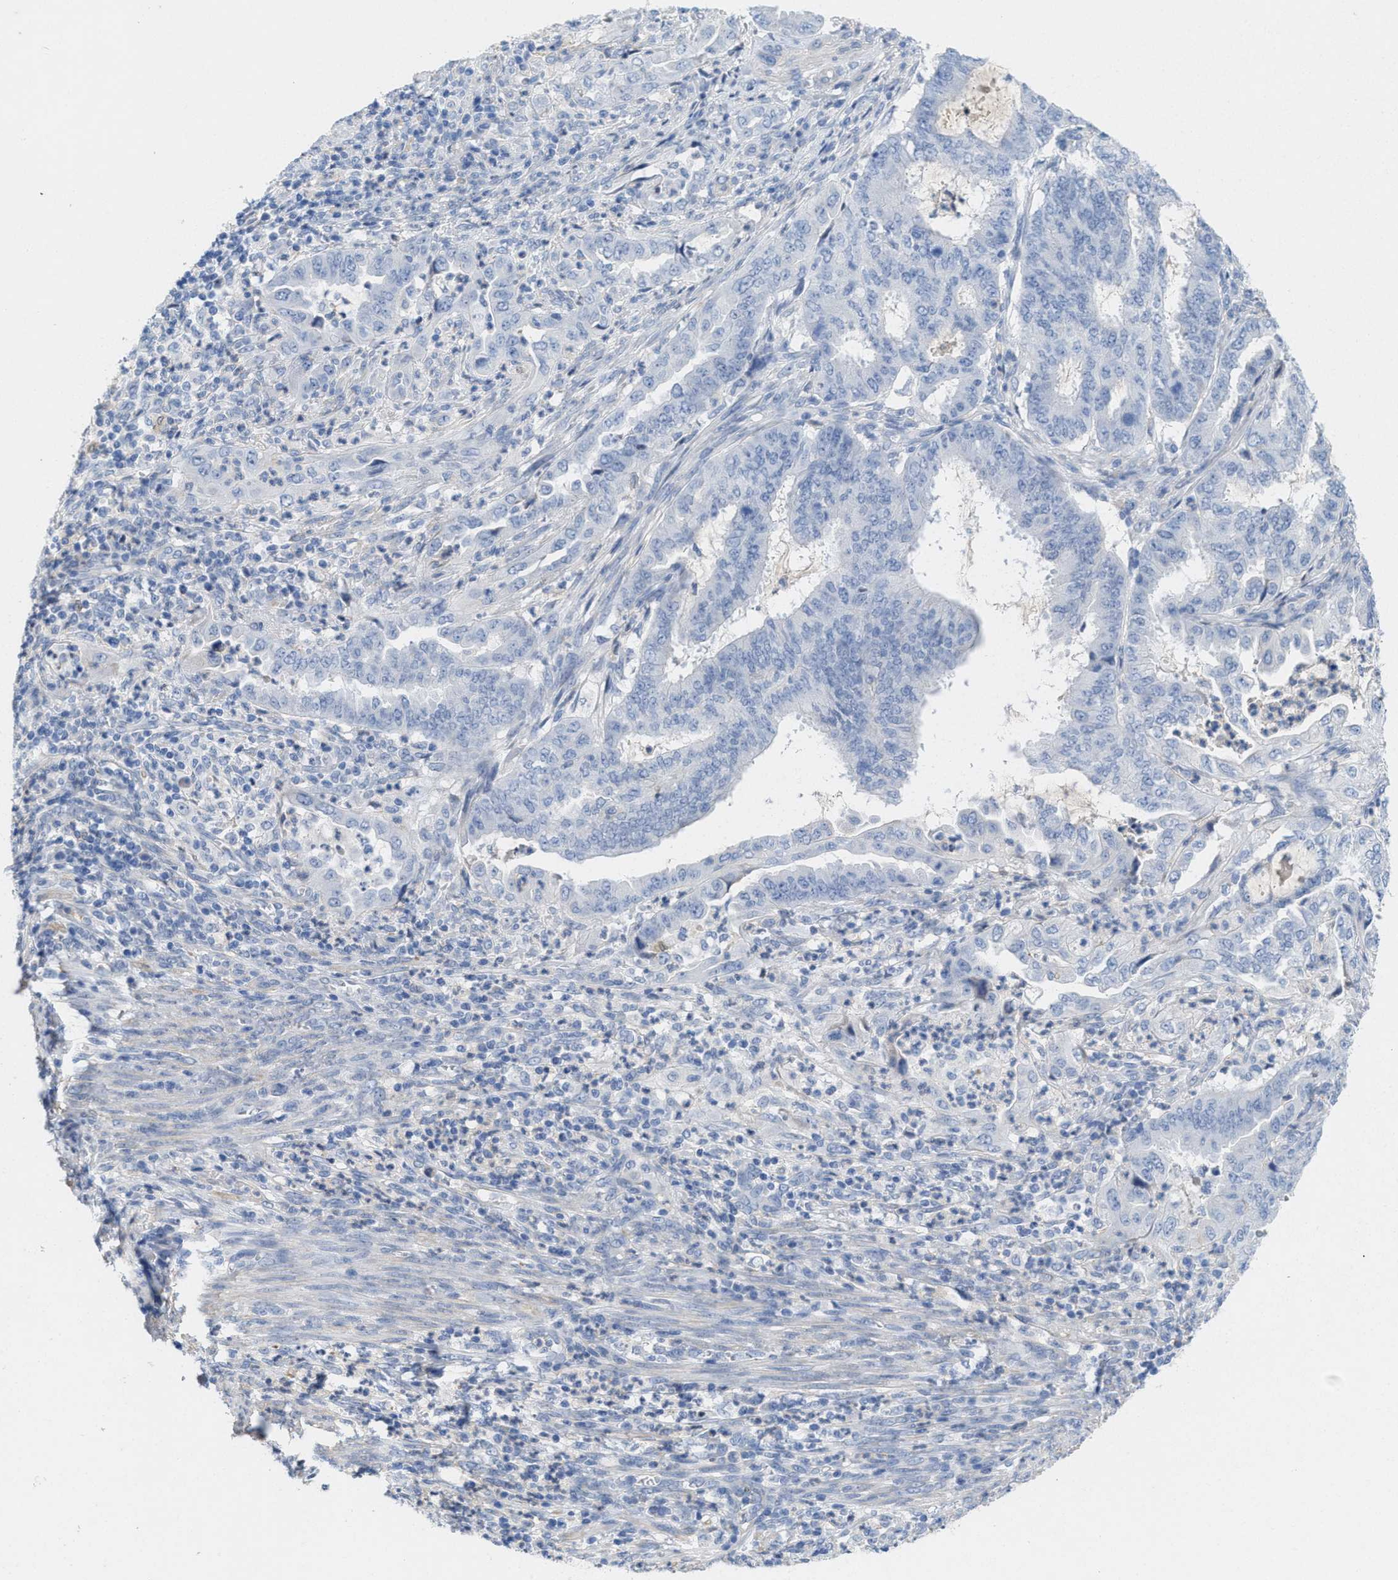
{"staining": {"intensity": "negative", "quantity": "none", "location": "none"}, "tissue": "endometrial cancer", "cell_type": "Tumor cells", "image_type": "cancer", "snomed": [{"axis": "morphology", "description": "Adenocarcinoma, NOS"}, {"axis": "topography", "description": "Endometrium"}], "caption": "Human endometrial cancer (adenocarcinoma) stained for a protein using IHC exhibits no staining in tumor cells.", "gene": "CPA2", "patient": {"sex": "female", "age": 51}}